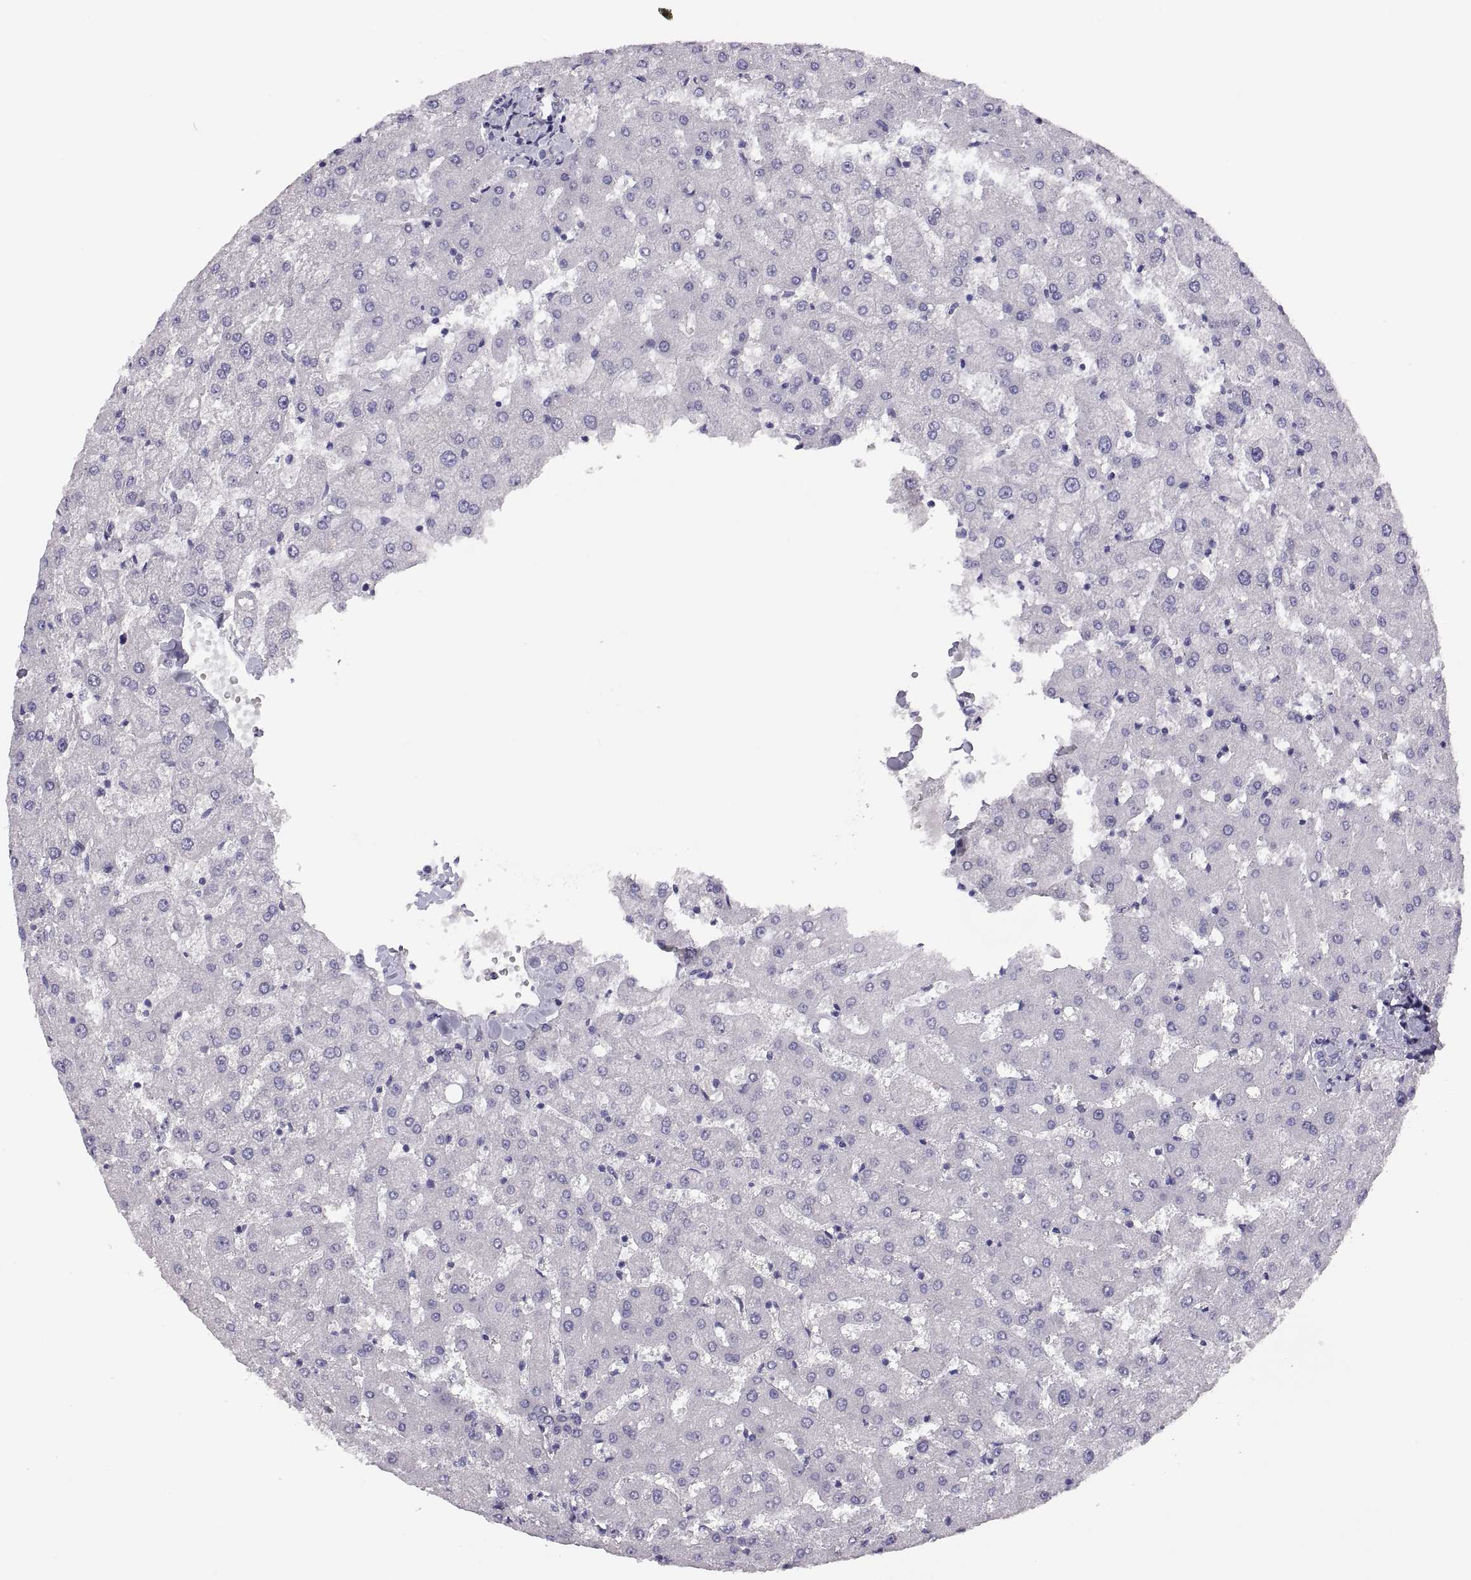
{"staining": {"intensity": "negative", "quantity": "none", "location": "none"}, "tissue": "liver", "cell_type": "Cholangiocytes", "image_type": "normal", "snomed": [{"axis": "morphology", "description": "Normal tissue, NOS"}, {"axis": "topography", "description": "Liver"}], "caption": "This is an immunohistochemistry image of unremarkable human liver. There is no staining in cholangiocytes.", "gene": "STRC", "patient": {"sex": "female", "age": 50}}